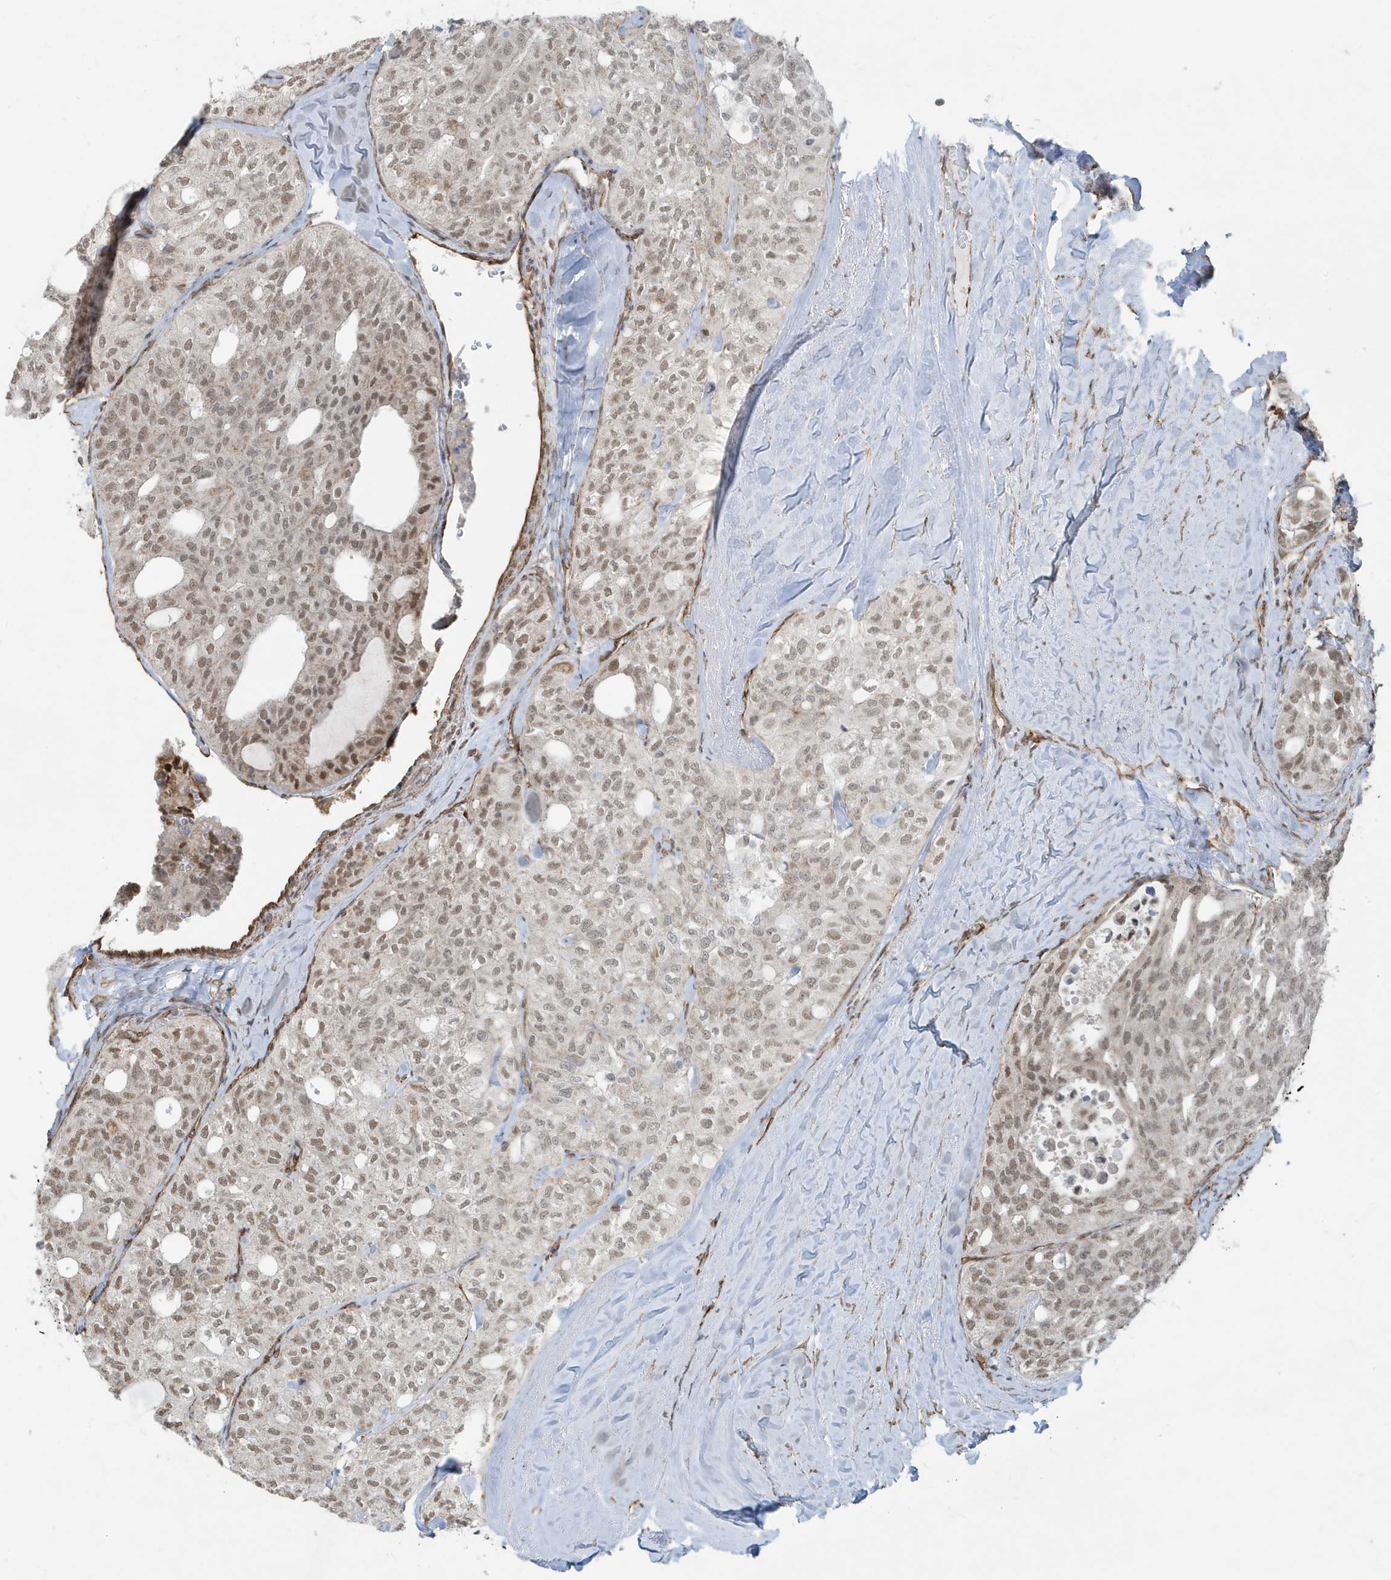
{"staining": {"intensity": "weak", "quantity": ">75%", "location": "nuclear"}, "tissue": "thyroid cancer", "cell_type": "Tumor cells", "image_type": "cancer", "snomed": [{"axis": "morphology", "description": "Follicular adenoma carcinoma, NOS"}, {"axis": "topography", "description": "Thyroid gland"}], "caption": "Thyroid cancer tissue reveals weak nuclear expression in about >75% of tumor cells, visualized by immunohistochemistry.", "gene": "CHCHD4", "patient": {"sex": "male", "age": 75}}